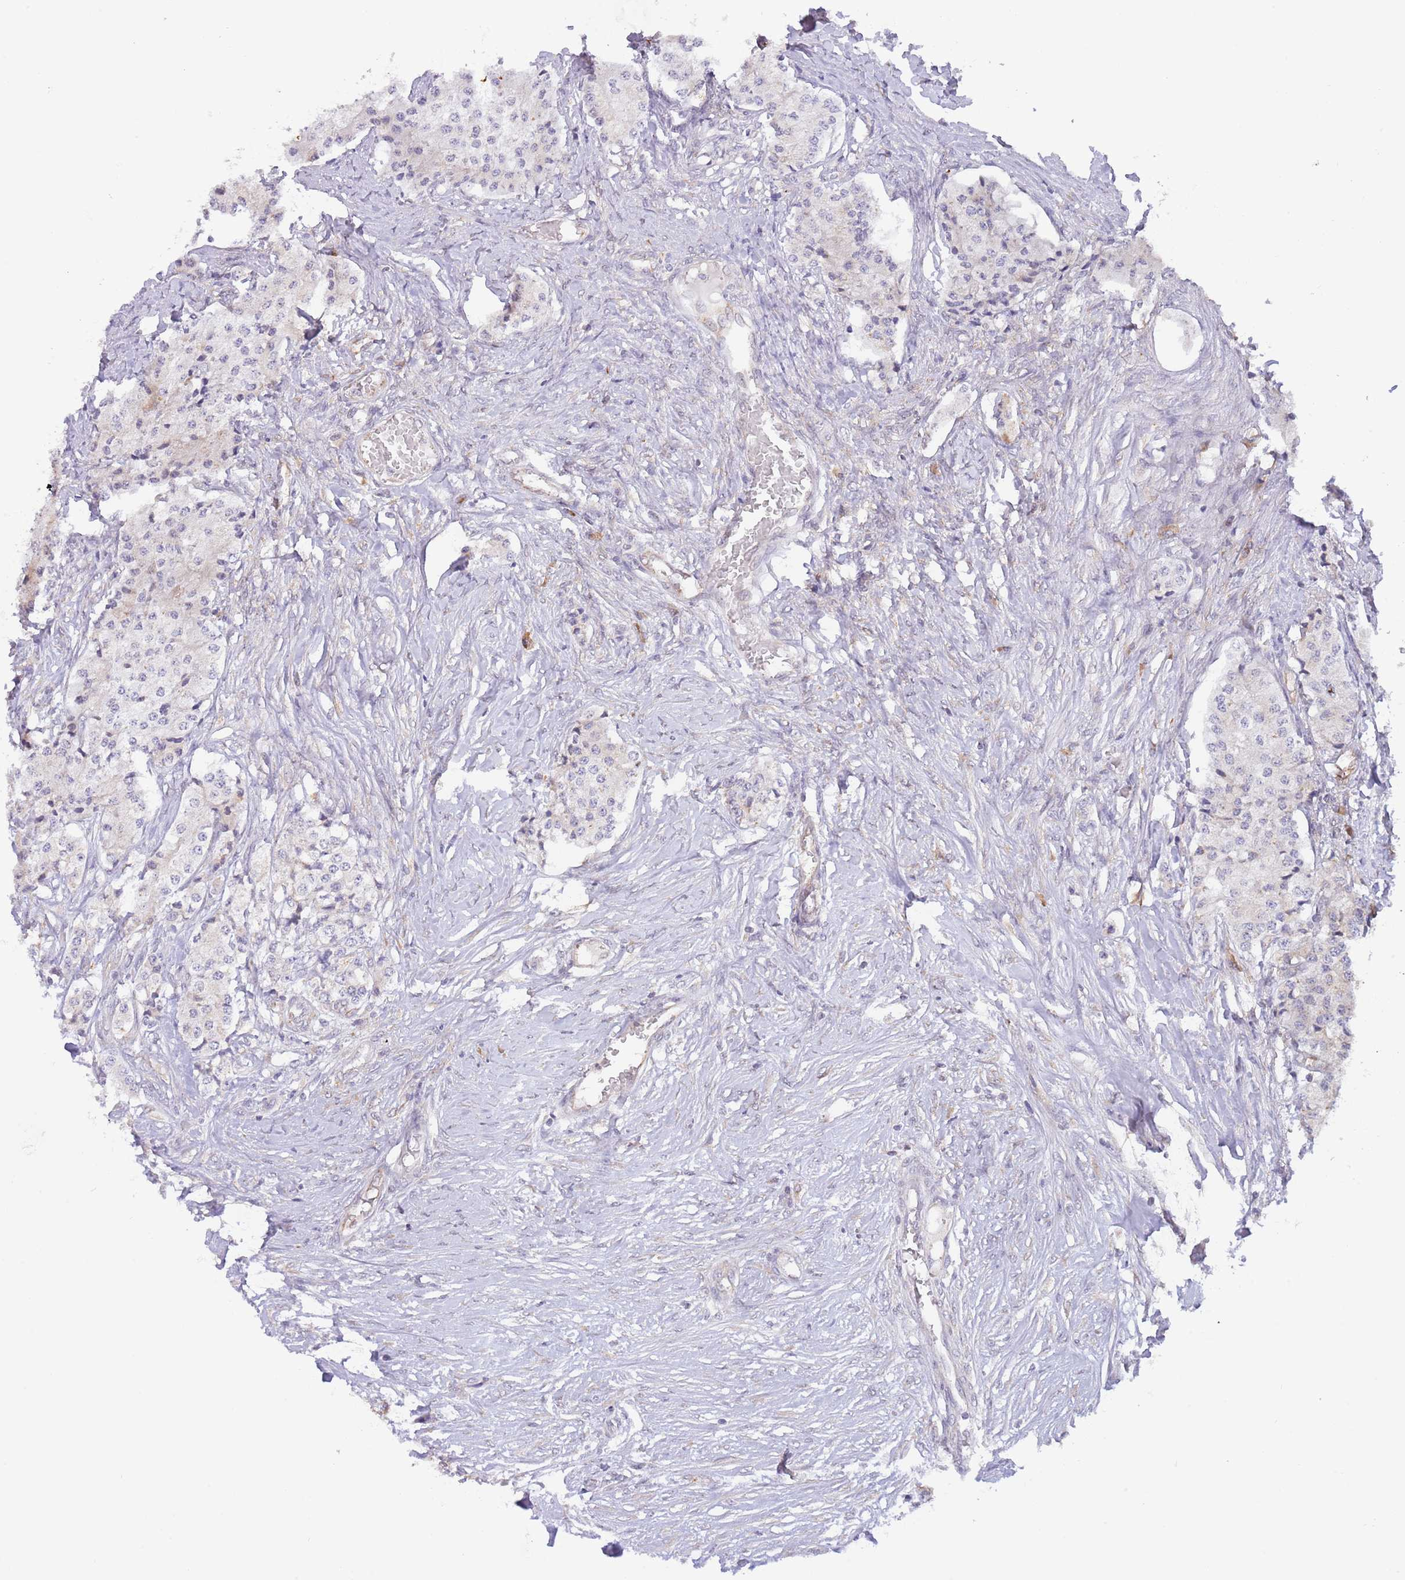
{"staining": {"intensity": "negative", "quantity": "none", "location": "none"}, "tissue": "carcinoid", "cell_type": "Tumor cells", "image_type": "cancer", "snomed": [{"axis": "morphology", "description": "Carcinoid, malignant, NOS"}, {"axis": "topography", "description": "Colon"}], "caption": "A micrograph of human carcinoid is negative for staining in tumor cells.", "gene": "EBPL", "patient": {"sex": "female", "age": 52}}